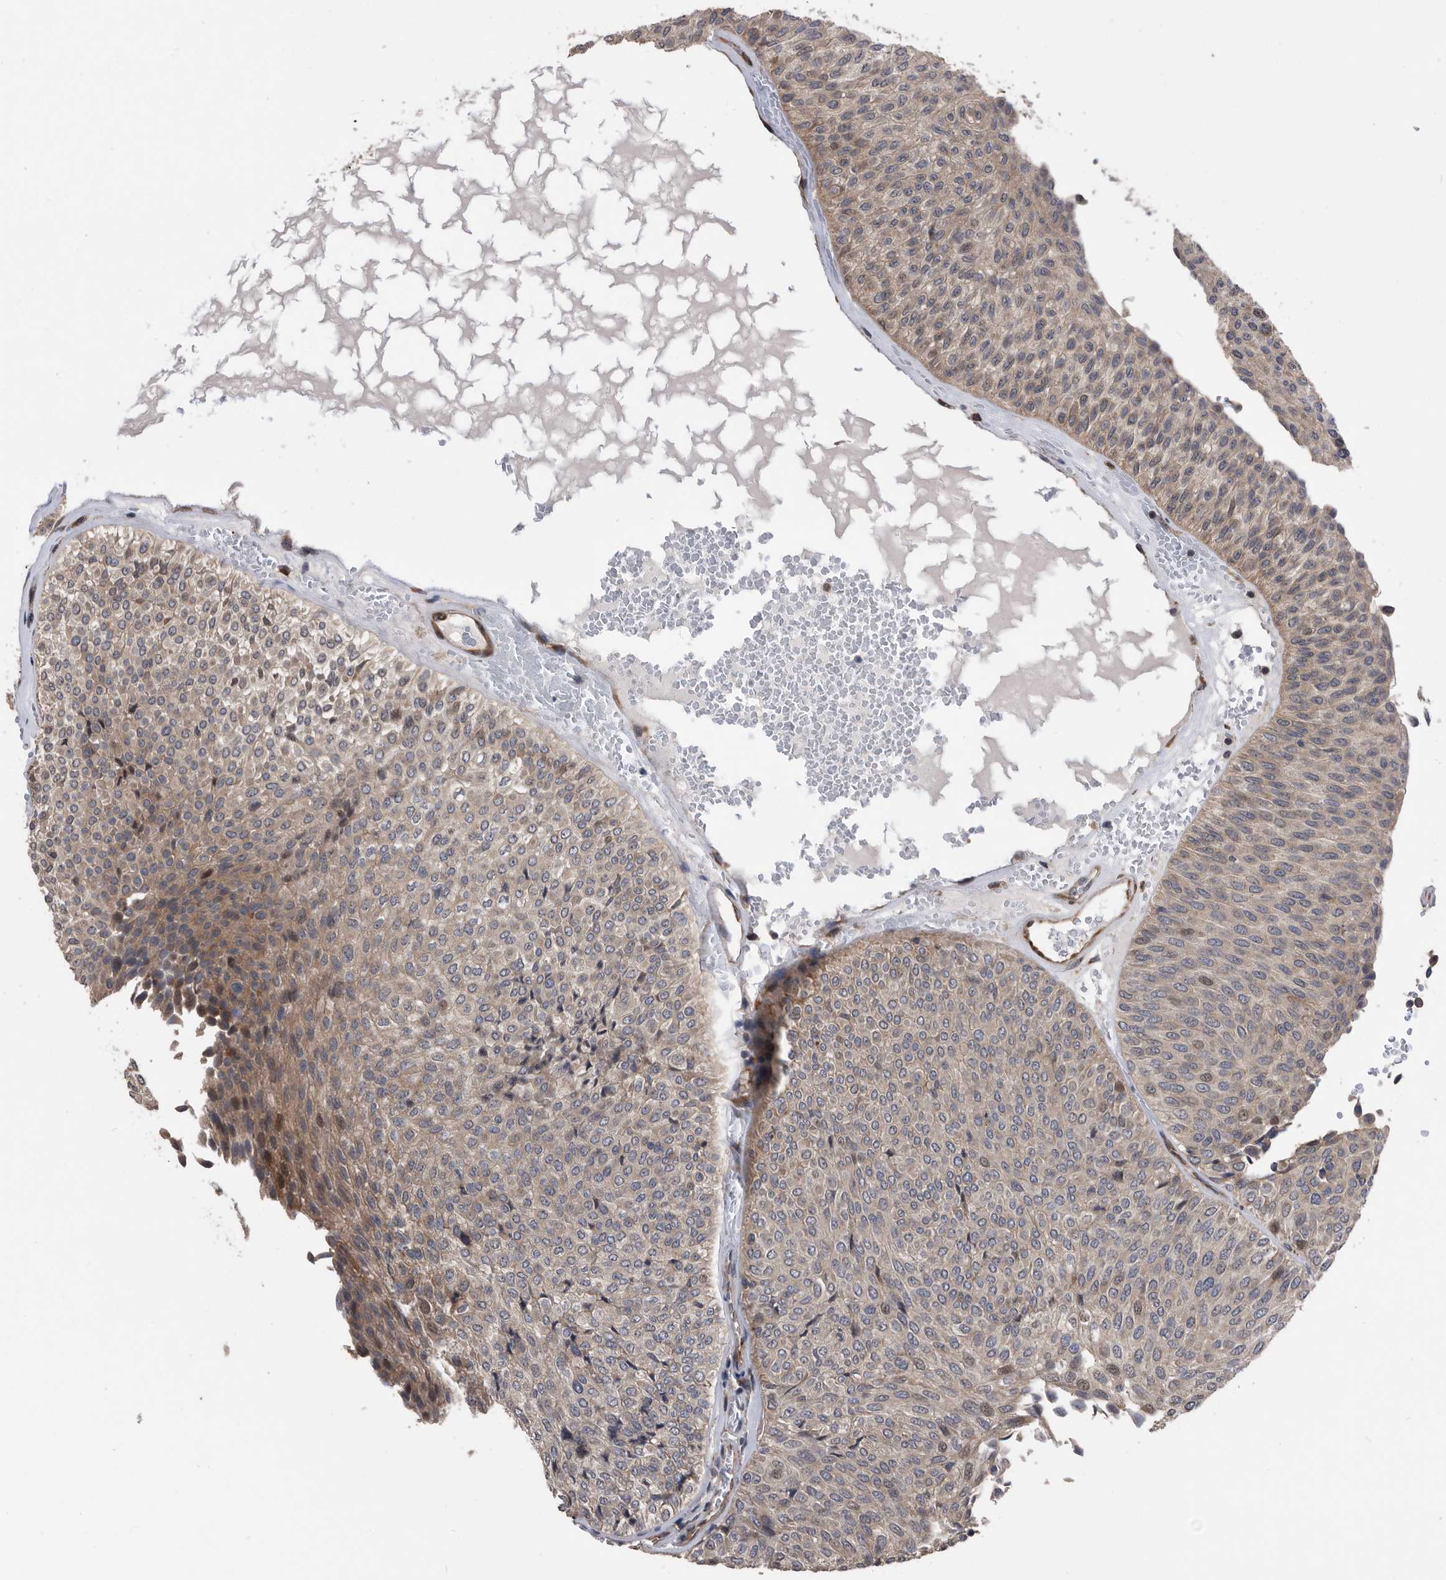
{"staining": {"intensity": "weak", "quantity": "25%-75%", "location": "cytoplasmic/membranous,nuclear"}, "tissue": "urothelial cancer", "cell_type": "Tumor cells", "image_type": "cancer", "snomed": [{"axis": "morphology", "description": "Urothelial carcinoma, Low grade"}, {"axis": "topography", "description": "Urinary bladder"}], "caption": "Protein expression by IHC displays weak cytoplasmic/membranous and nuclear expression in about 25%-75% of tumor cells in low-grade urothelial carcinoma. The protein of interest is stained brown, and the nuclei are stained in blue (DAB (3,3'-diaminobenzidine) IHC with brightfield microscopy, high magnification).", "gene": "SERINC2", "patient": {"sex": "male", "age": 78}}